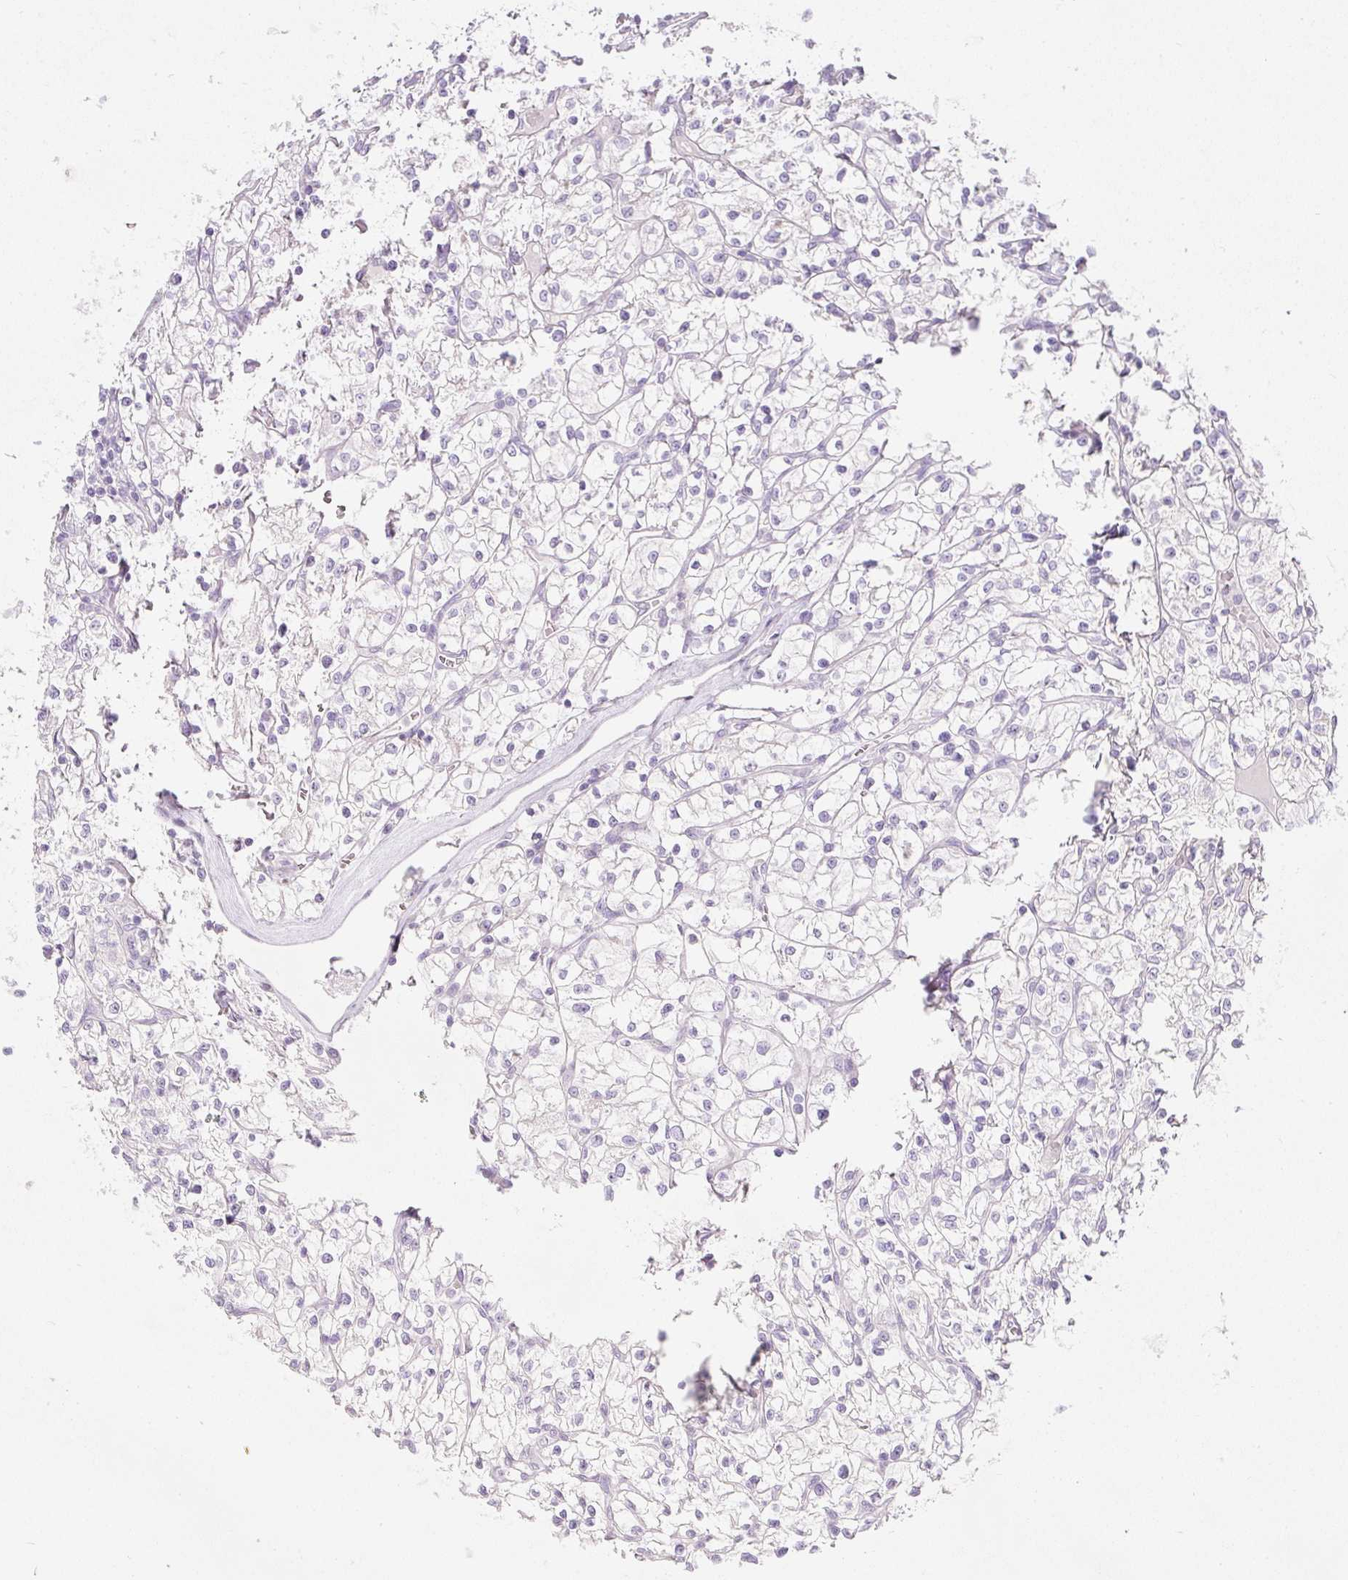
{"staining": {"intensity": "negative", "quantity": "none", "location": "none"}, "tissue": "renal cancer", "cell_type": "Tumor cells", "image_type": "cancer", "snomed": [{"axis": "morphology", "description": "Adenocarcinoma, NOS"}, {"axis": "topography", "description": "Kidney"}], "caption": "IHC of human adenocarcinoma (renal) displays no expression in tumor cells.", "gene": "SLC2A2", "patient": {"sex": "female", "age": 64}}